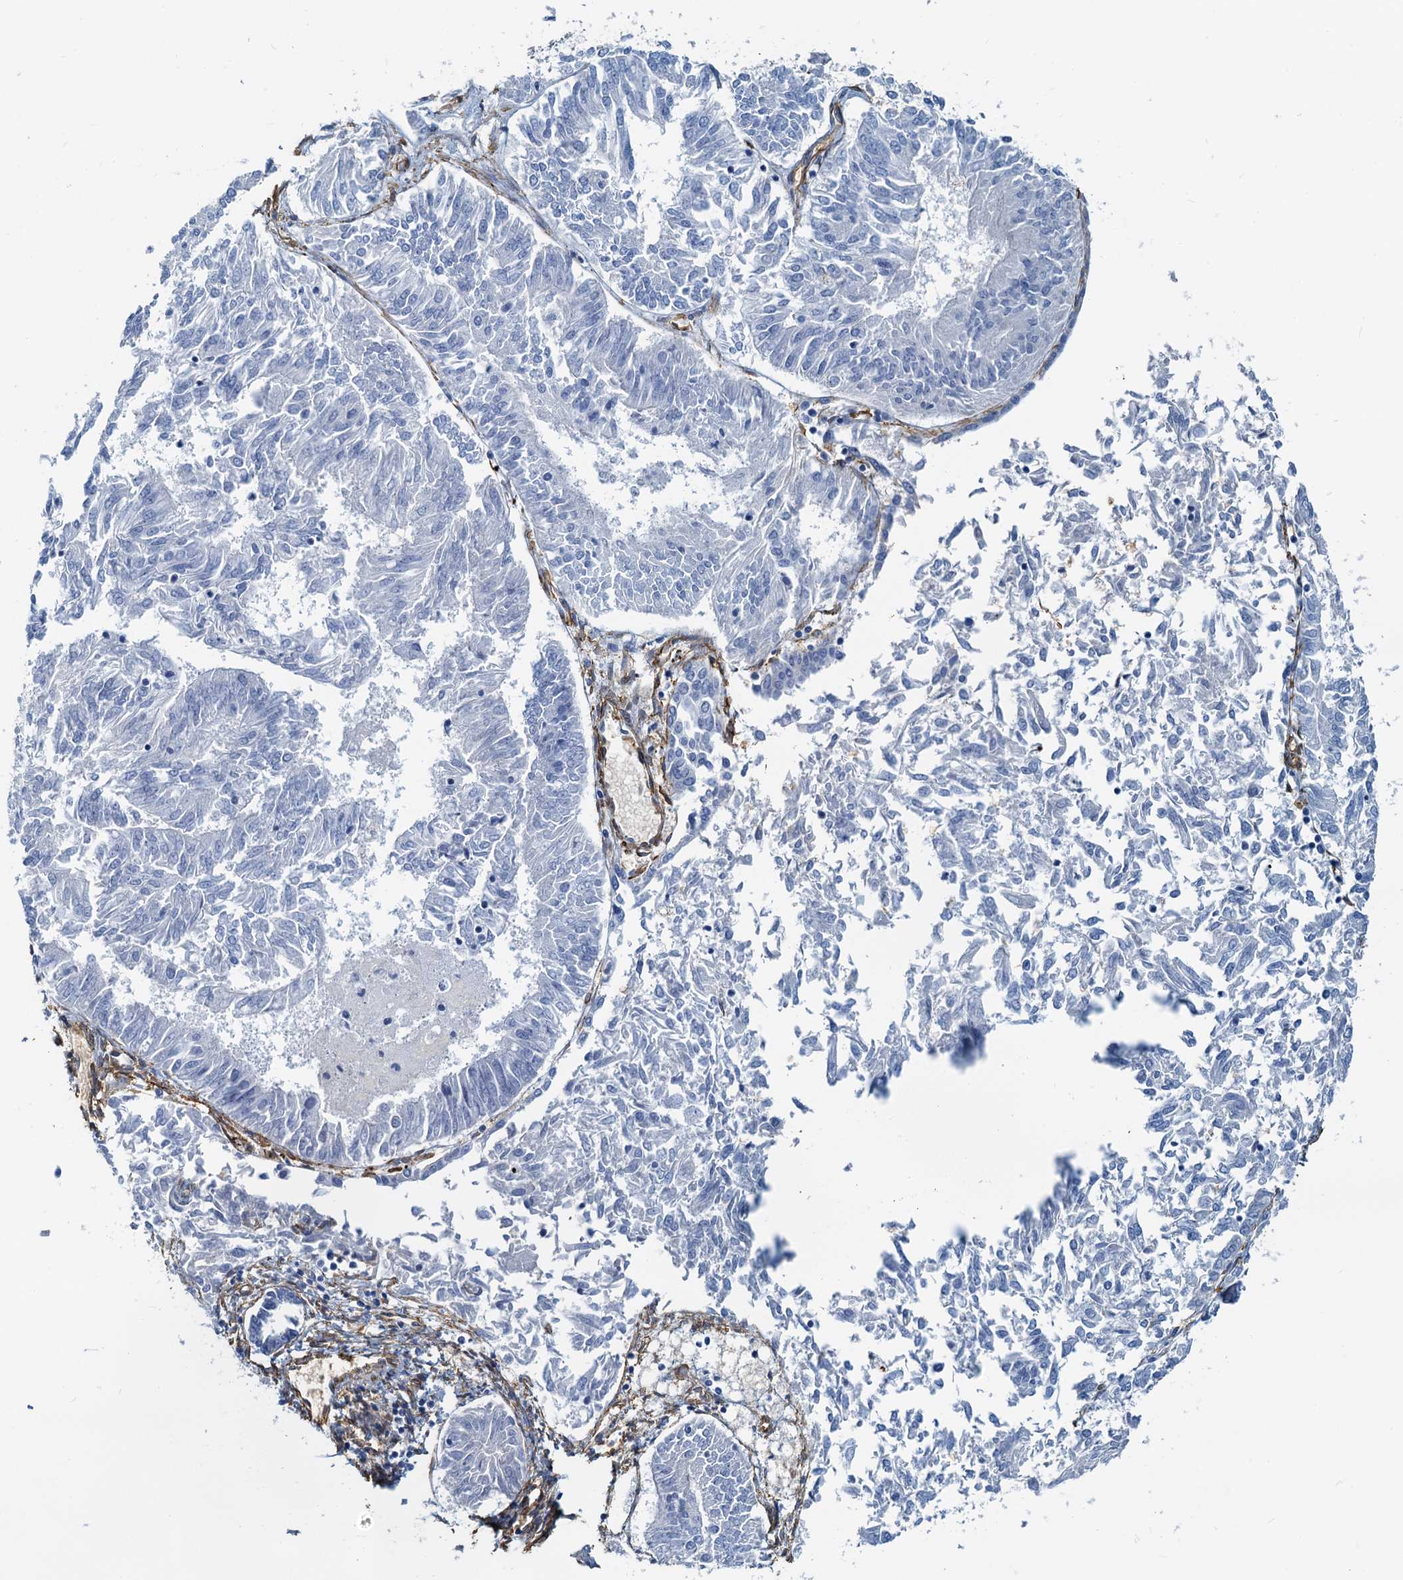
{"staining": {"intensity": "negative", "quantity": "none", "location": "none"}, "tissue": "endometrial cancer", "cell_type": "Tumor cells", "image_type": "cancer", "snomed": [{"axis": "morphology", "description": "Adenocarcinoma, NOS"}, {"axis": "topography", "description": "Endometrium"}], "caption": "This is a image of immunohistochemistry (IHC) staining of endometrial adenocarcinoma, which shows no staining in tumor cells.", "gene": "DGKG", "patient": {"sex": "female", "age": 58}}